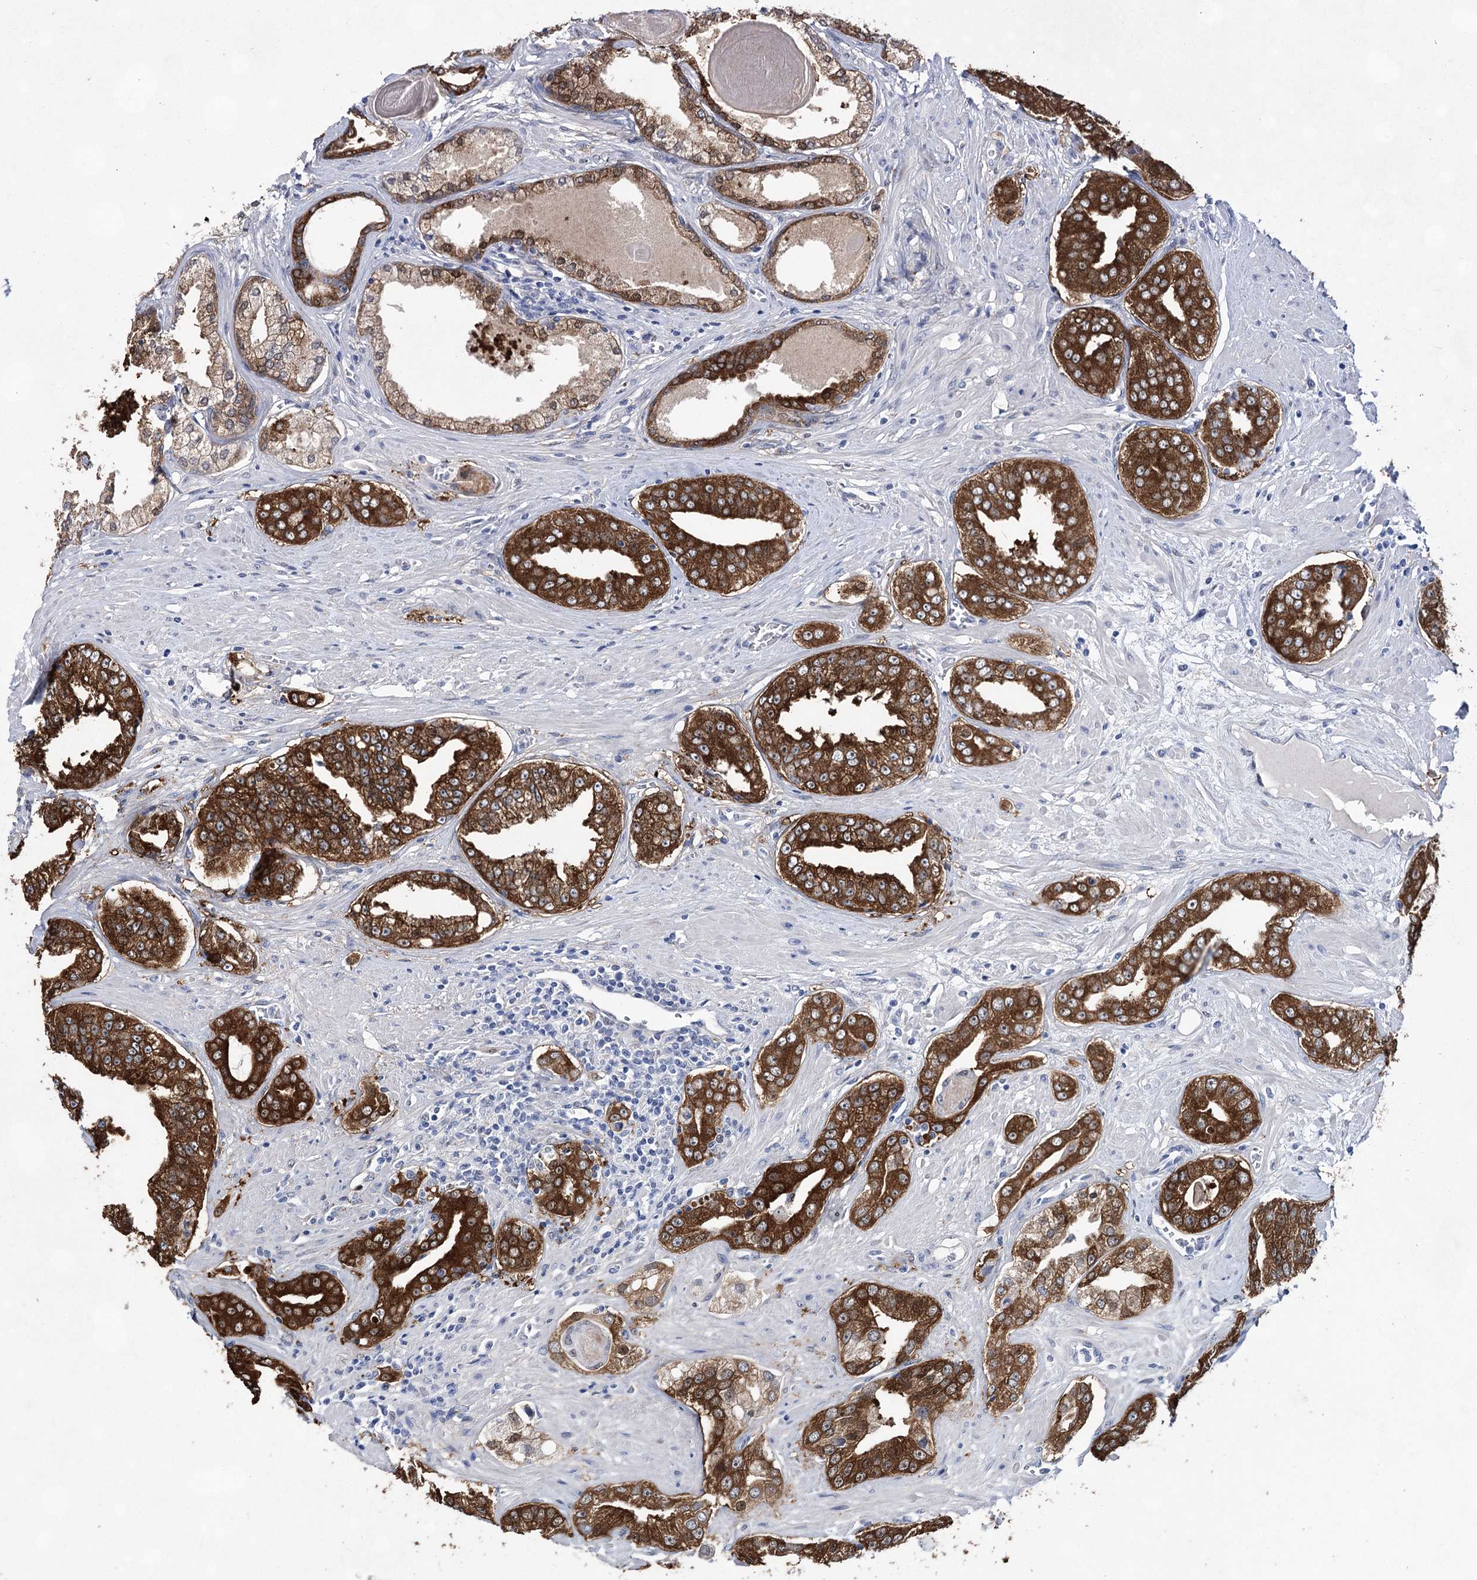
{"staining": {"intensity": "strong", "quantity": ">75%", "location": "cytoplasmic/membranous"}, "tissue": "prostate cancer", "cell_type": "Tumor cells", "image_type": "cancer", "snomed": [{"axis": "morphology", "description": "Adenocarcinoma, High grade"}, {"axis": "topography", "description": "Prostate"}], "caption": "Adenocarcinoma (high-grade) (prostate) stained for a protein reveals strong cytoplasmic/membranous positivity in tumor cells. (DAB = brown stain, brightfield microscopy at high magnification).", "gene": "UGDH", "patient": {"sex": "male", "age": 71}}